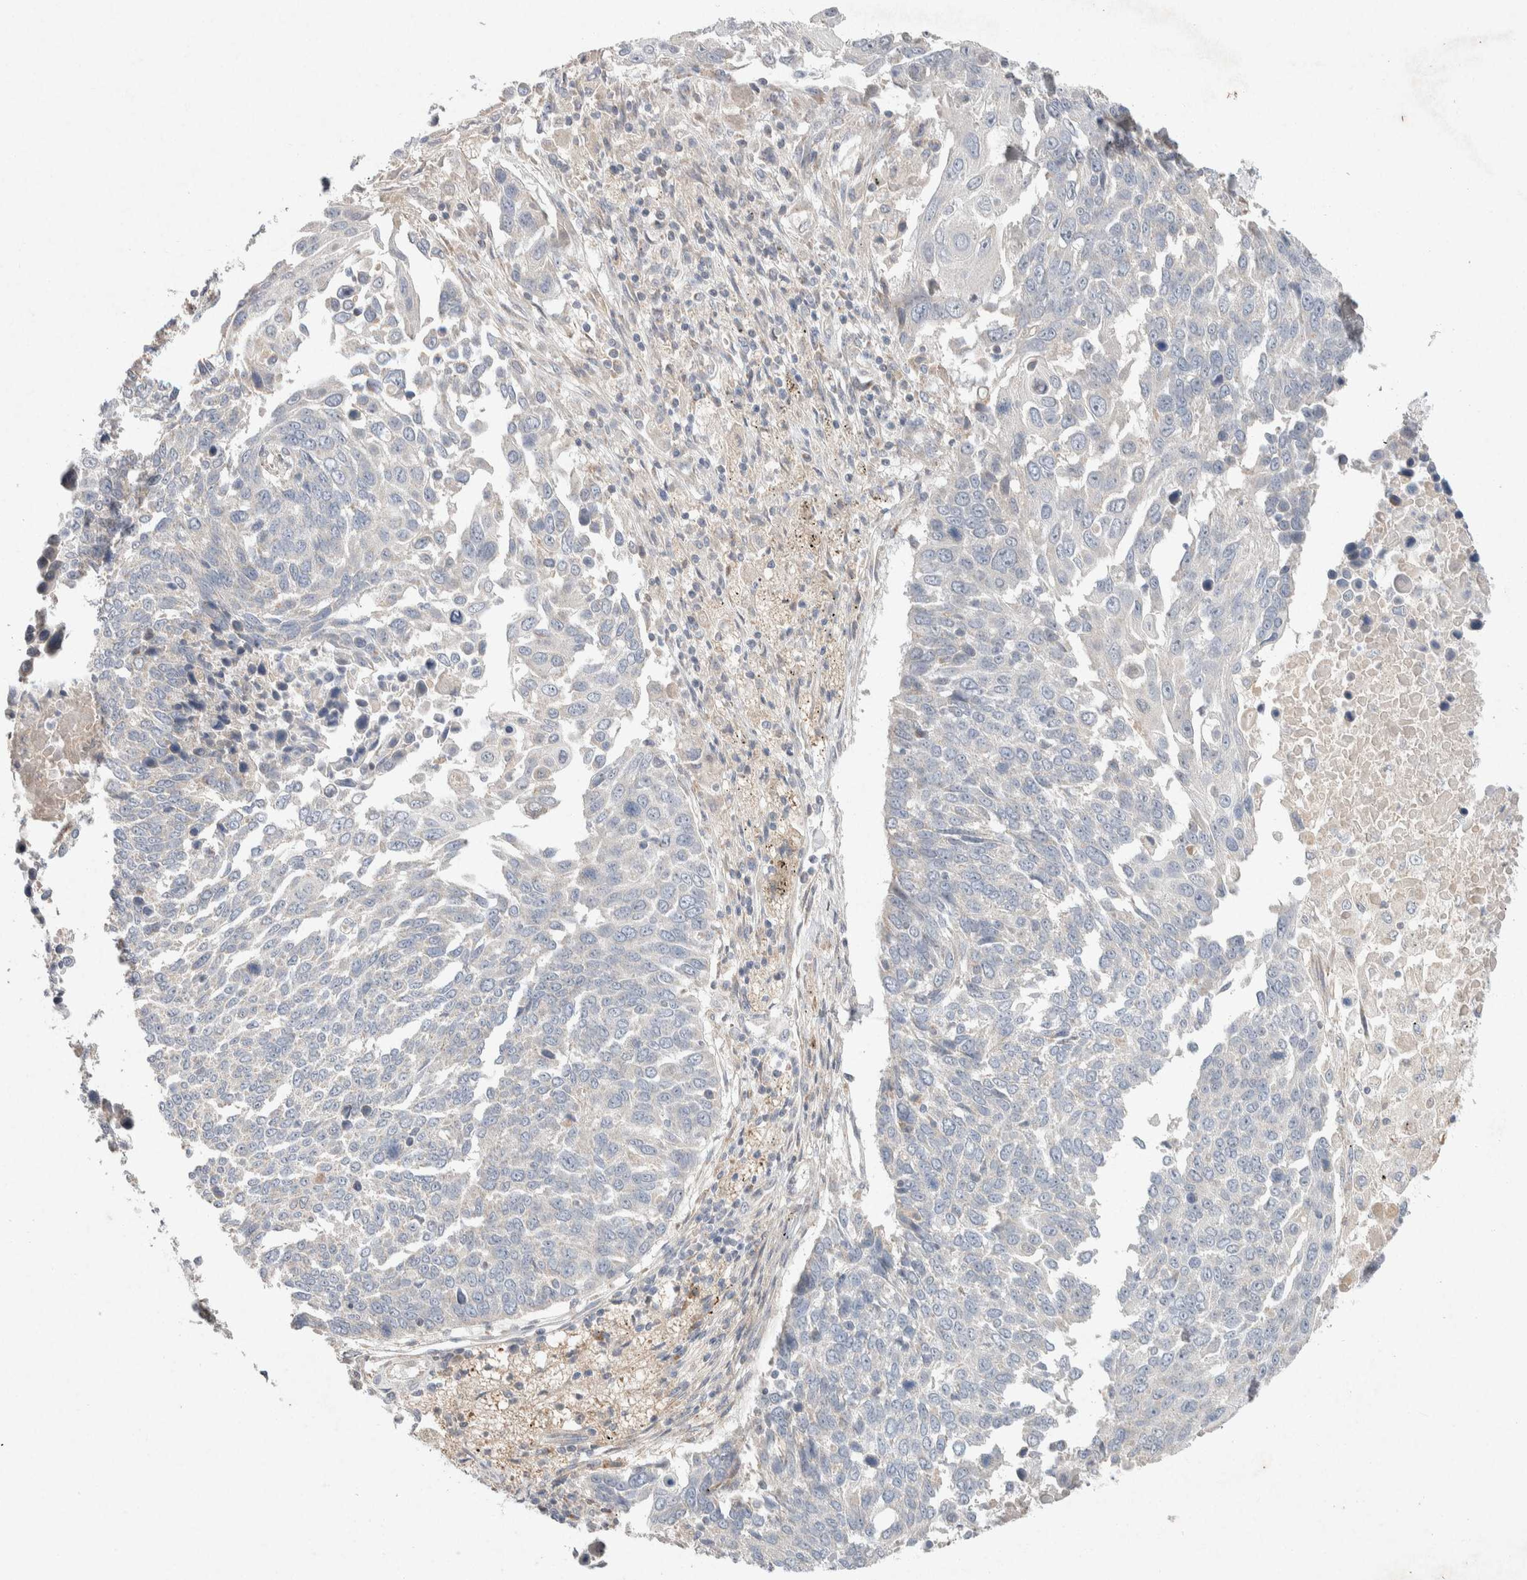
{"staining": {"intensity": "negative", "quantity": "none", "location": "none"}, "tissue": "lung cancer", "cell_type": "Tumor cells", "image_type": "cancer", "snomed": [{"axis": "morphology", "description": "Squamous cell carcinoma, NOS"}, {"axis": "topography", "description": "Lung"}], "caption": "The histopathology image exhibits no staining of tumor cells in squamous cell carcinoma (lung).", "gene": "CMTM4", "patient": {"sex": "male", "age": 66}}